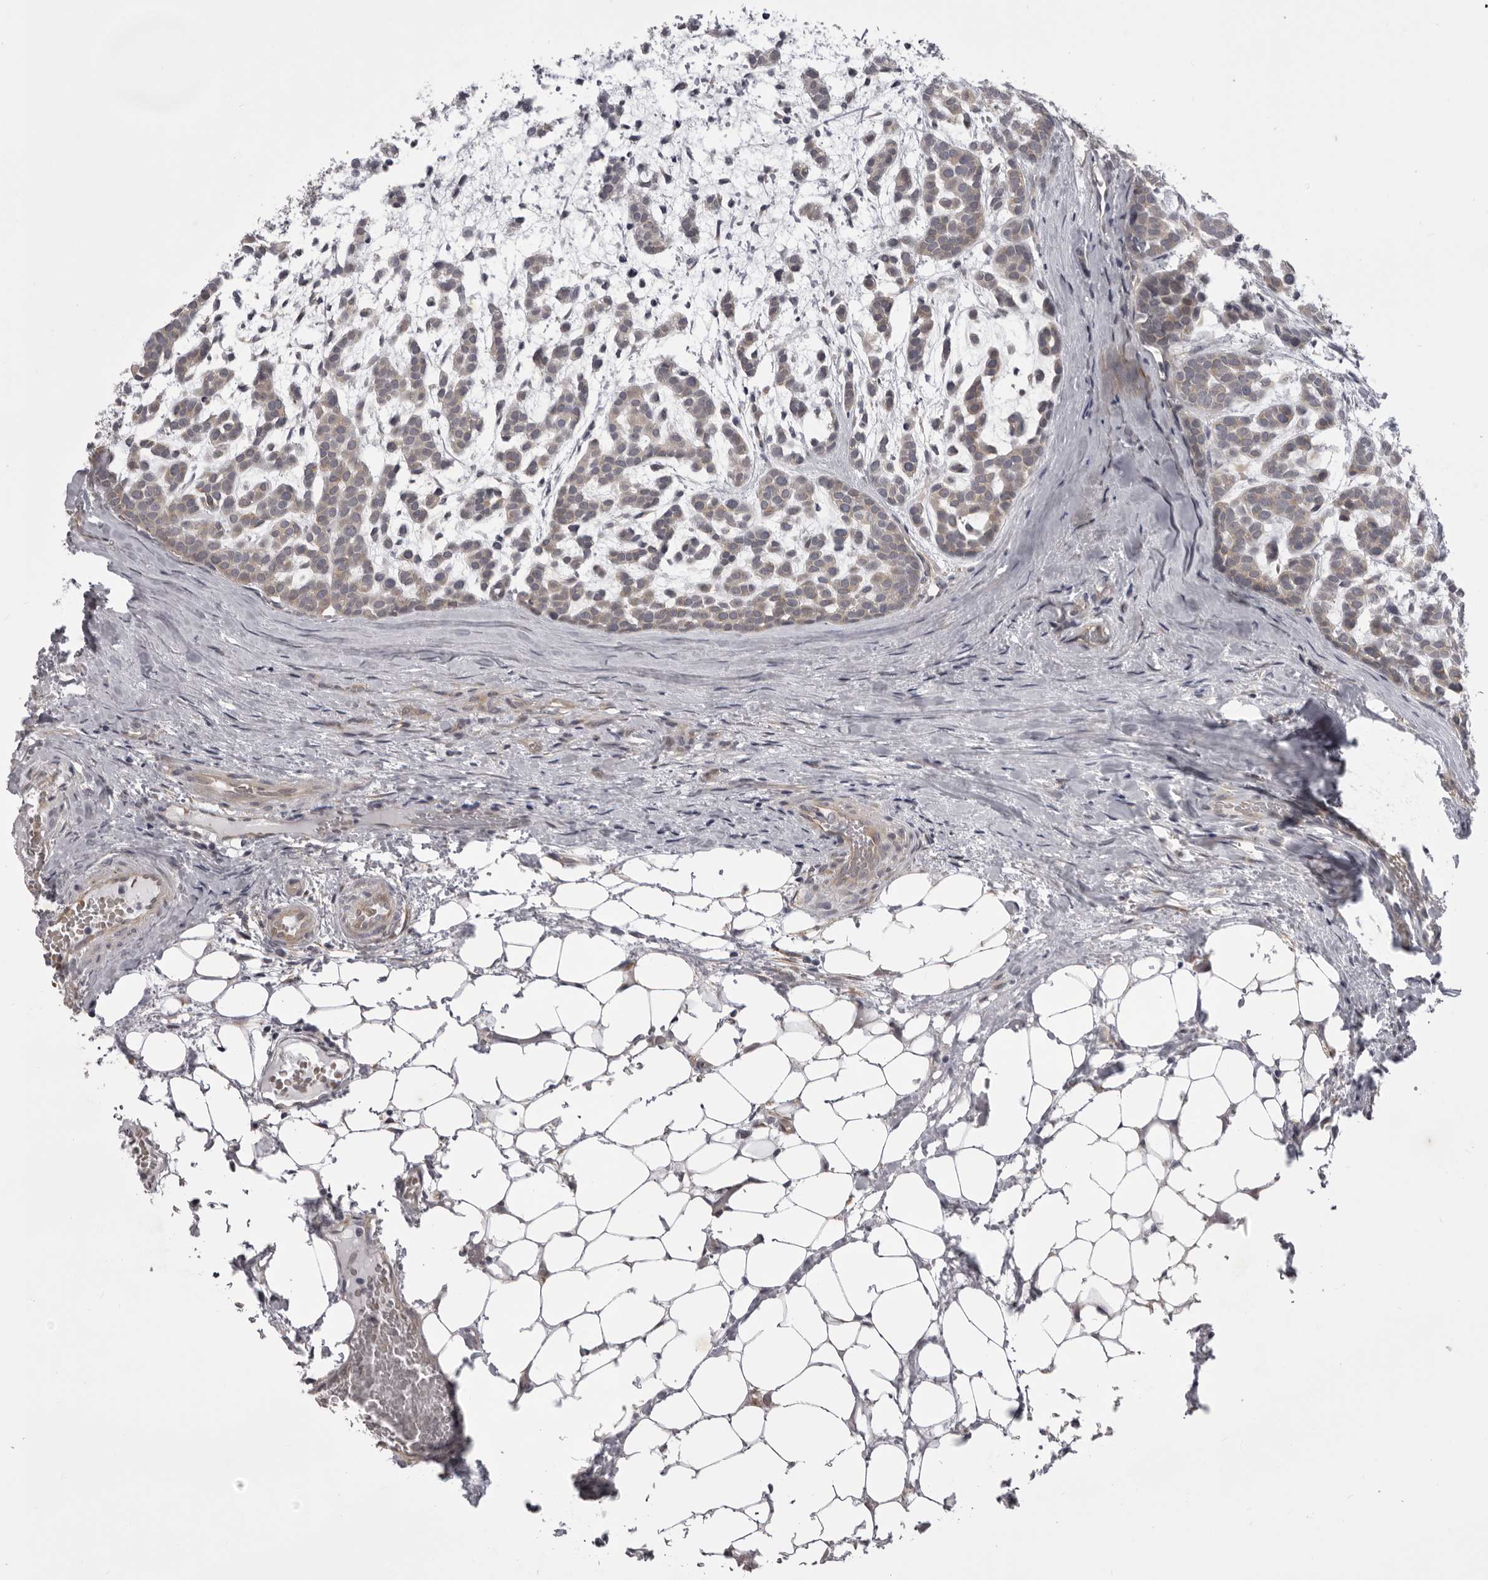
{"staining": {"intensity": "weak", "quantity": ">75%", "location": "cytoplasmic/membranous"}, "tissue": "head and neck cancer", "cell_type": "Tumor cells", "image_type": "cancer", "snomed": [{"axis": "morphology", "description": "Adenocarcinoma, NOS"}, {"axis": "morphology", "description": "Adenoma, NOS"}, {"axis": "topography", "description": "Head-Neck"}], "caption": "There is low levels of weak cytoplasmic/membranous positivity in tumor cells of adenocarcinoma (head and neck), as demonstrated by immunohistochemical staining (brown color).", "gene": "EPHA10", "patient": {"sex": "female", "age": 55}}